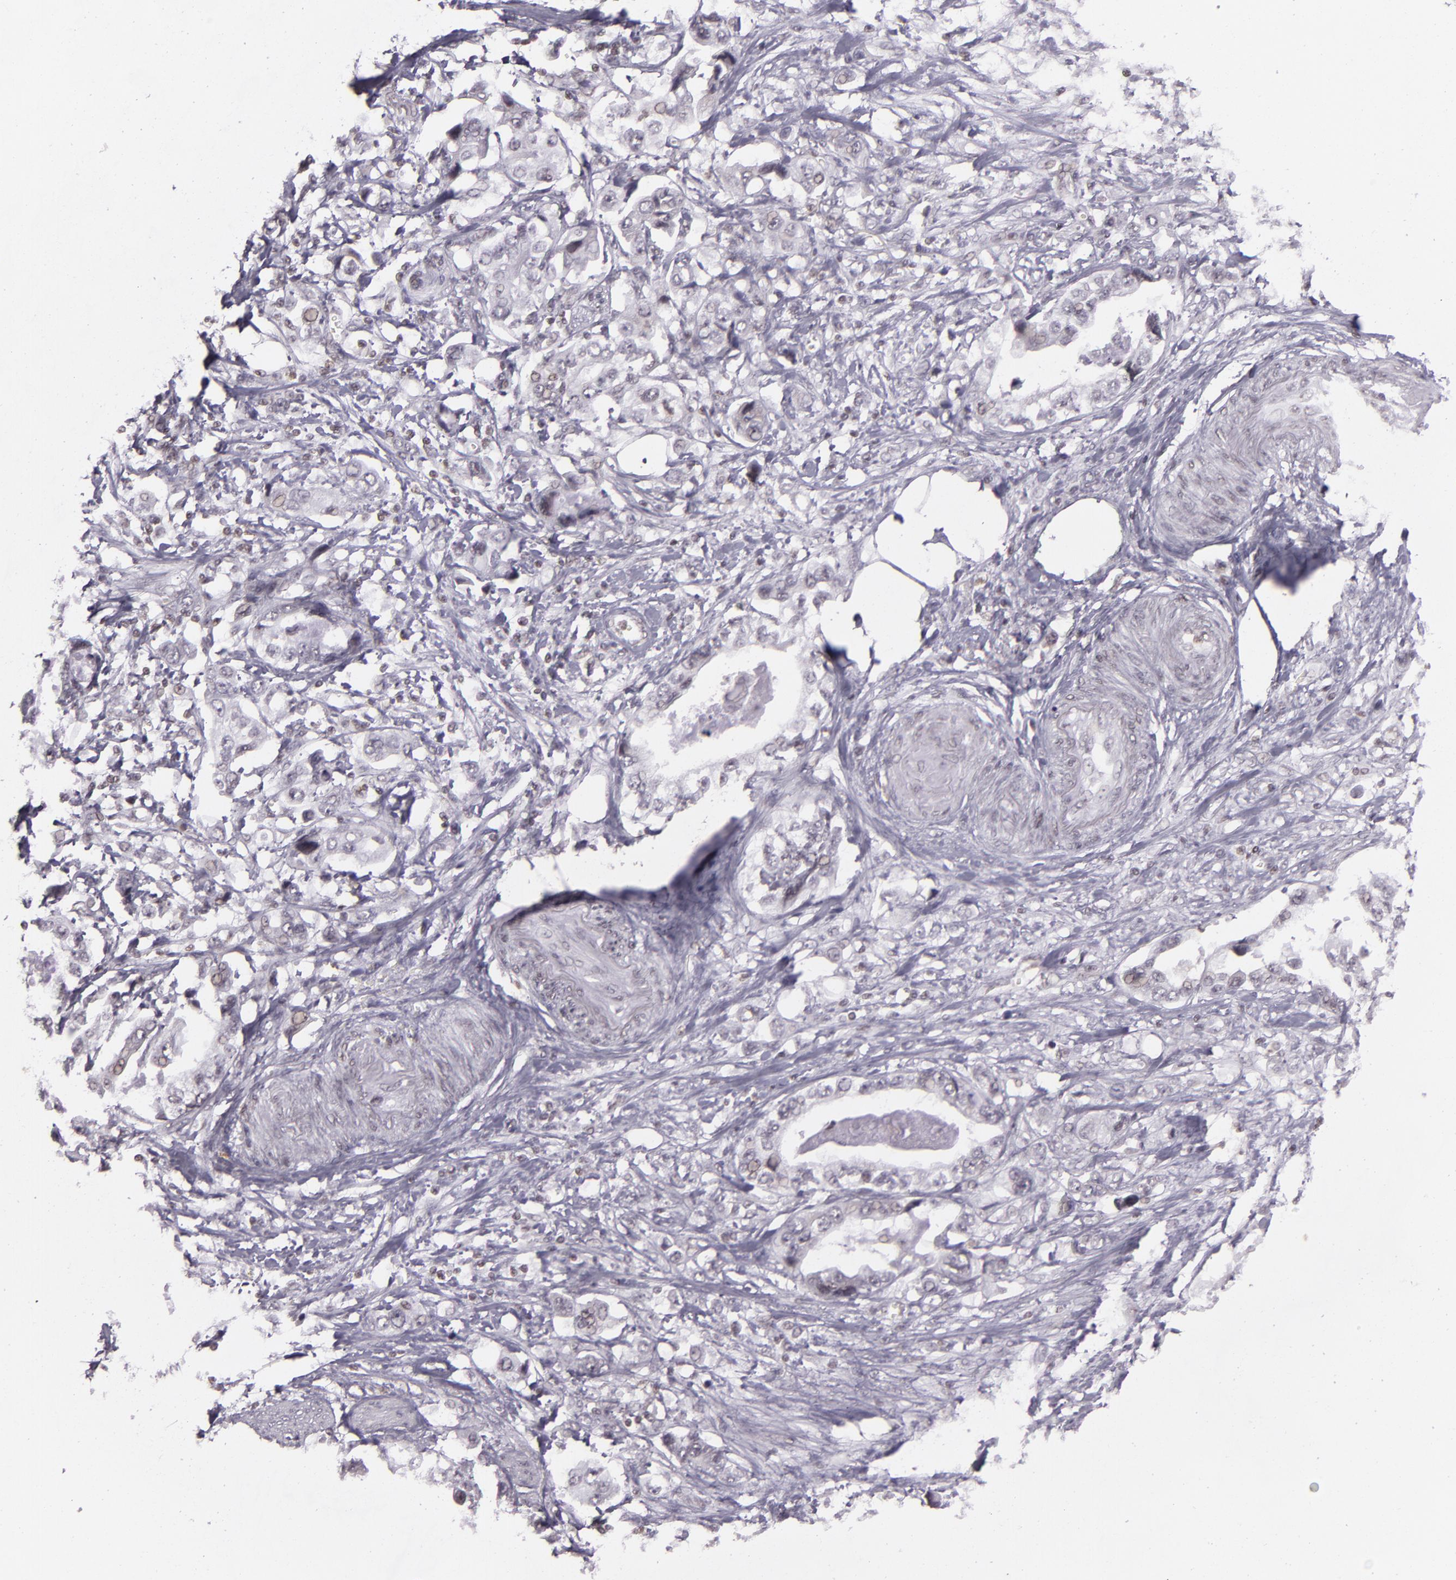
{"staining": {"intensity": "weak", "quantity": "<25%", "location": "nuclear"}, "tissue": "stomach cancer", "cell_type": "Tumor cells", "image_type": "cancer", "snomed": [{"axis": "morphology", "description": "Adenocarcinoma, NOS"}, {"axis": "topography", "description": "Pancreas"}, {"axis": "topography", "description": "Stomach, upper"}], "caption": "IHC micrograph of neoplastic tissue: adenocarcinoma (stomach) stained with DAB demonstrates no significant protein staining in tumor cells.", "gene": "ZFX", "patient": {"sex": "male", "age": 77}}